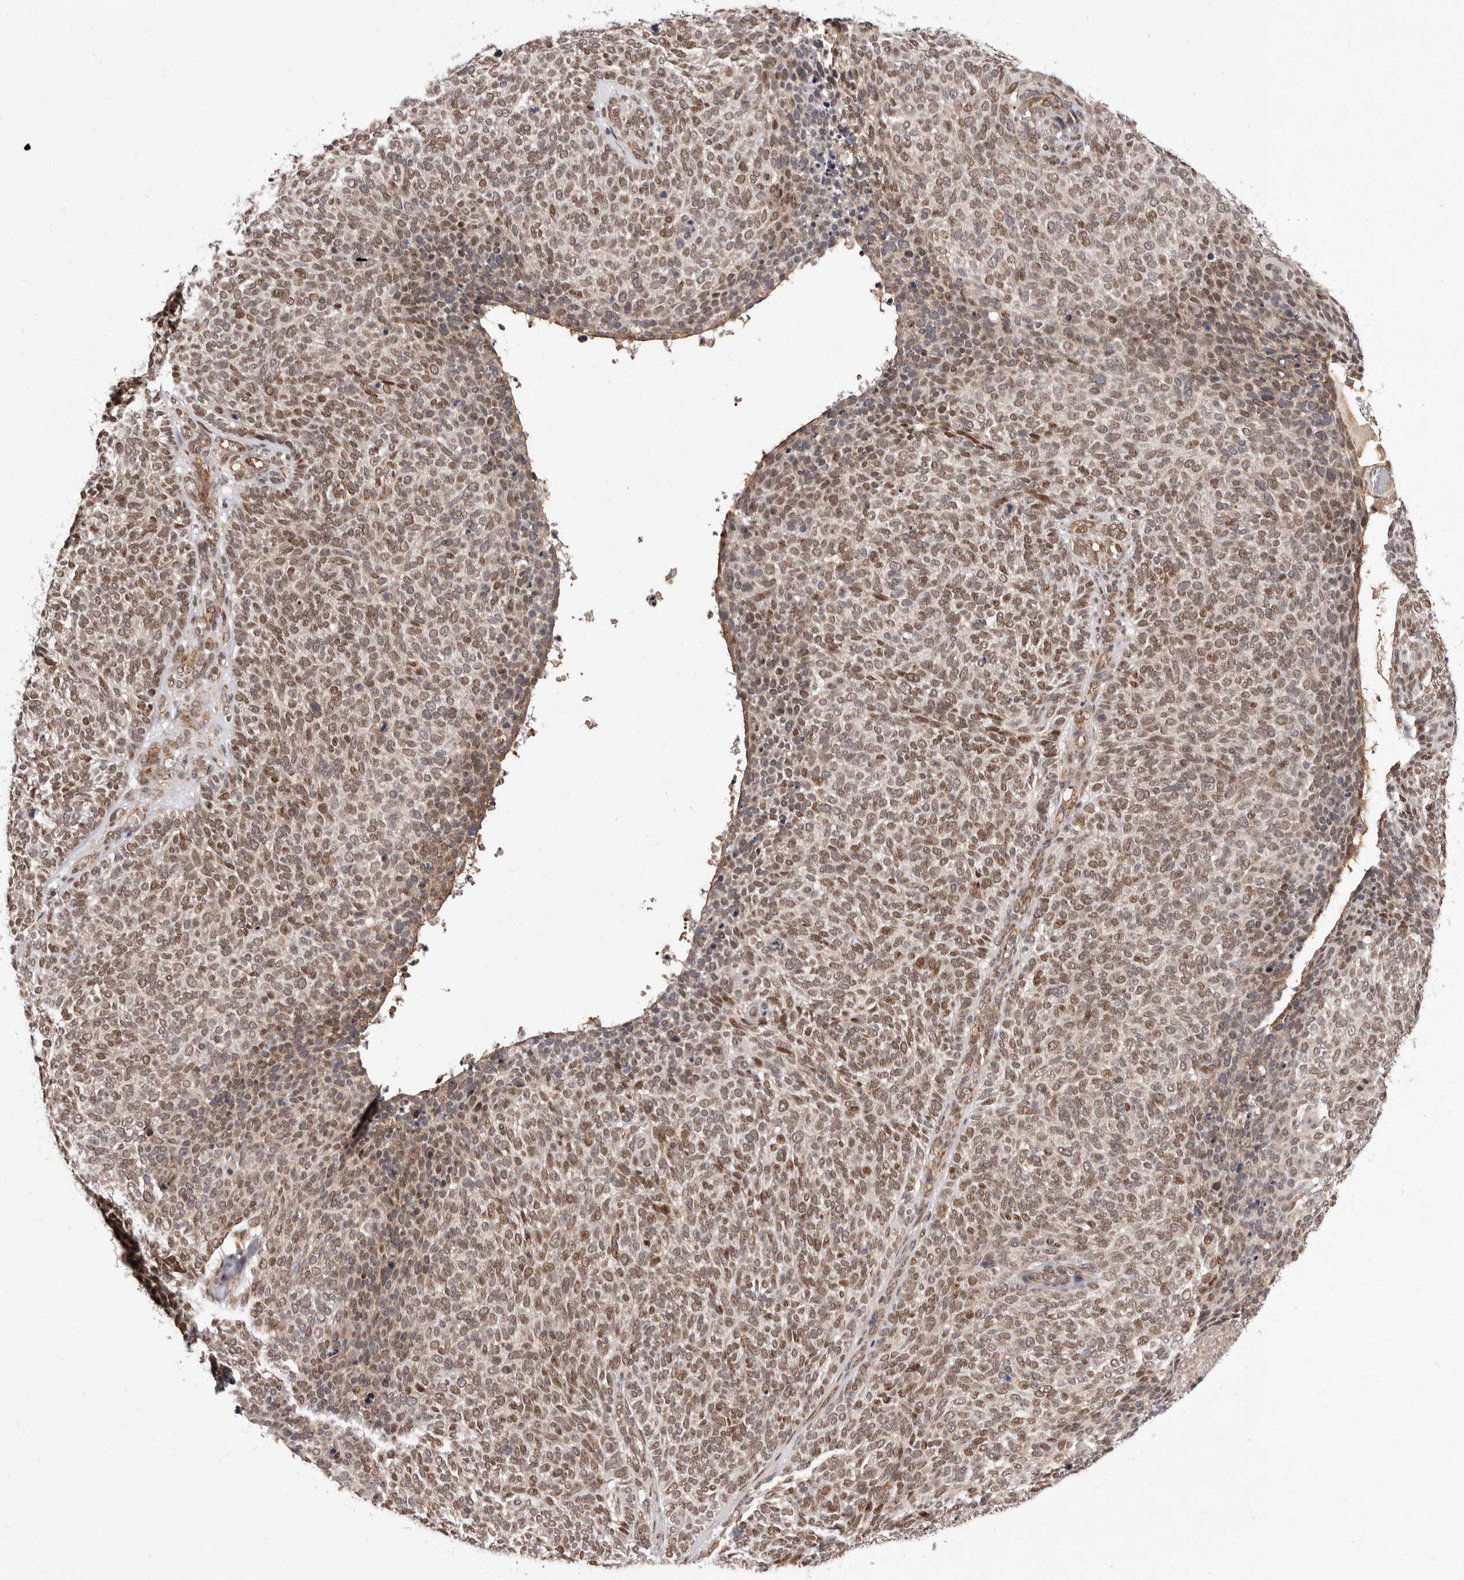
{"staining": {"intensity": "moderate", "quantity": ">75%", "location": "cytoplasmic/membranous,nuclear"}, "tissue": "skin cancer", "cell_type": "Tumor cells", "image_type": "cancer", "snomed": [{"axis": "morphology", "description": "Squamous cell carcinoma, NOS"}, {"axis": "topography", "description": "Skin"}], "caption": "Approximately >75% of tumor cells in human skin cancer (squamous cell carcinoma) display moderate cytoplasmic/membranous and nuclear protein staining as visualized by brown immunohistochemical staining.", "gene": "GLRX3", "patient": {"sex": "female", "age": 90}}